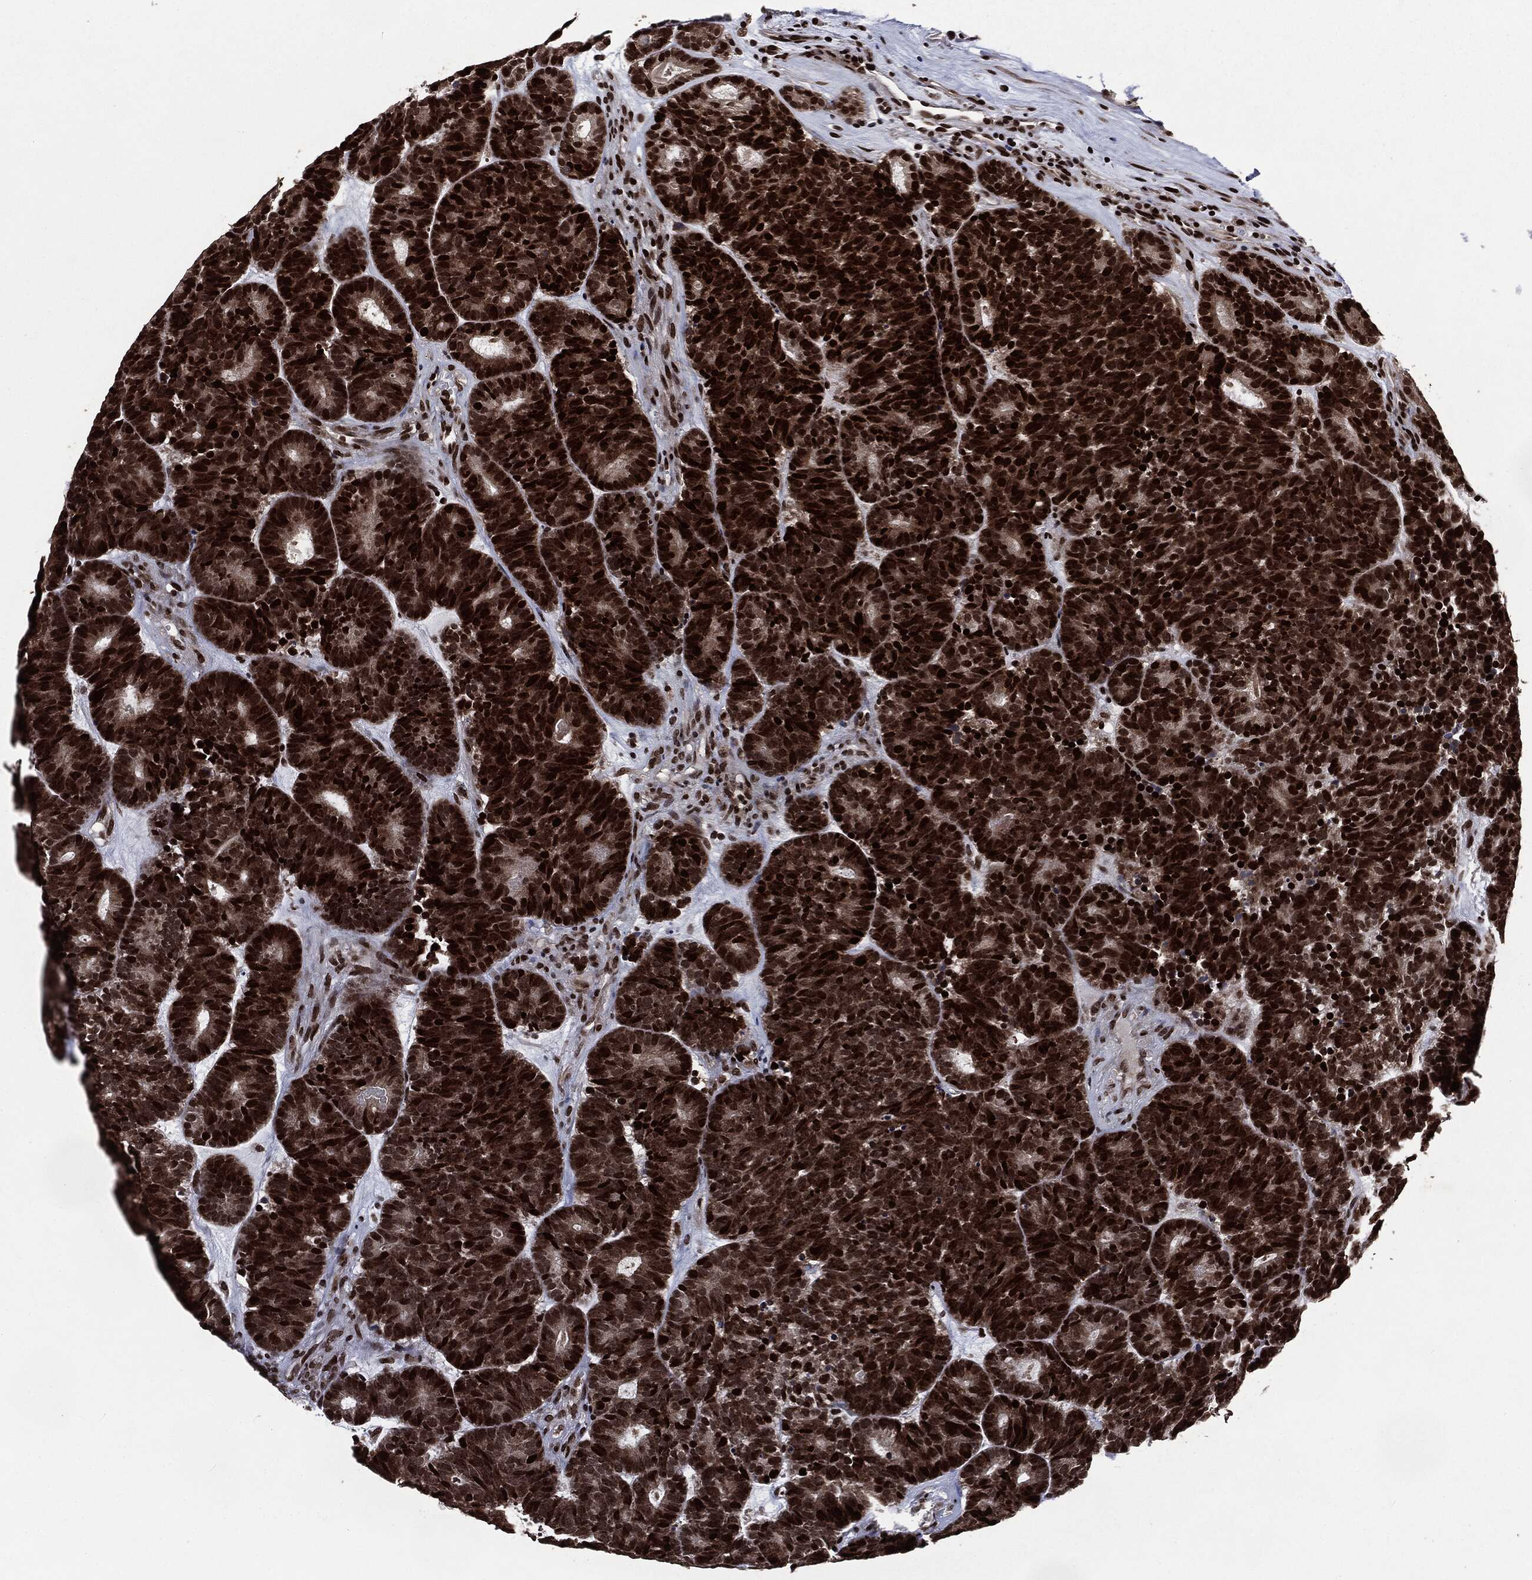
{"staining": {"intensity": "strong", "quantity": ">75%", "location": "nuclear"}, "tissue": "head and neck cancer", "cell_type": "Tumor cells", "image_type": "cancer", "snomed": [{"axis": "morphology", "description": "Adenocarcinoma, NOS"}, {"axis": "topography", "description": "Head-Neck"}], "caption": "Human head and neck adenocarcinoma stained with a brown dye exhibits strong nuclear positive expression in approximately >75% of tumor cells.", "gene": "DVL2", "patient": {"sex": "female", "age": 81}}